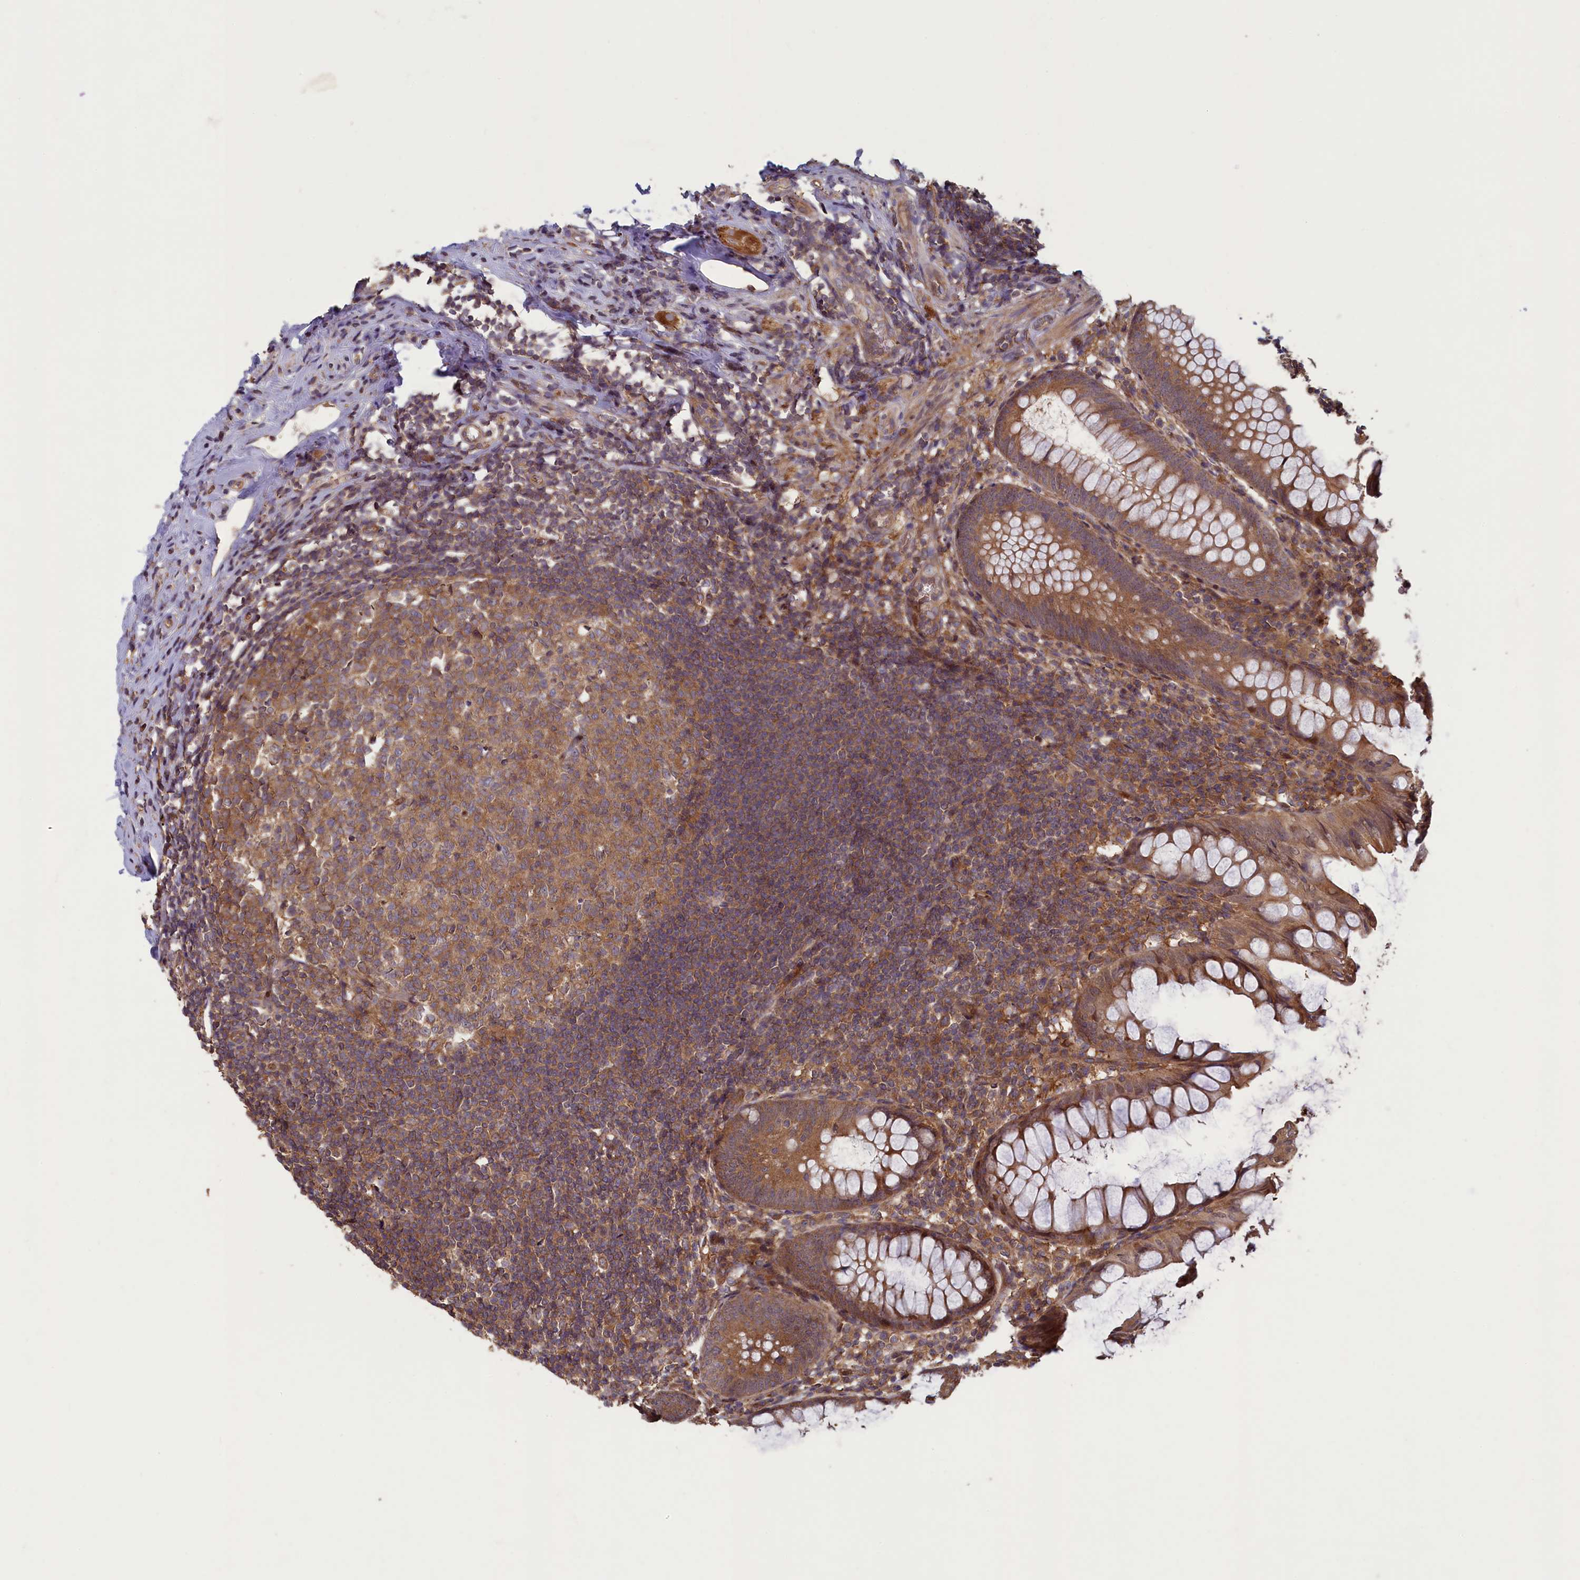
{"staining": {"intensity": "moderate", "quantity": ">75%", "location": "cytoplasmic/membranous"}, "tissue": "appendix", "cell_type": "Glandular cells", "image_type": "normal", "snomed": [{"axis": "morphology", "description": "Normal tissue, NOS"}, {"axis": "topography", "description": "Appendix"}], "caption": "Benign appendix exhibits moderate cytoplasmic/membranous positivity in approximately >75% of glandular cells, visualized by immunohistochemistry.", "gene": "CIAO2B", "patient": {"sex": "female", "age": 51}}